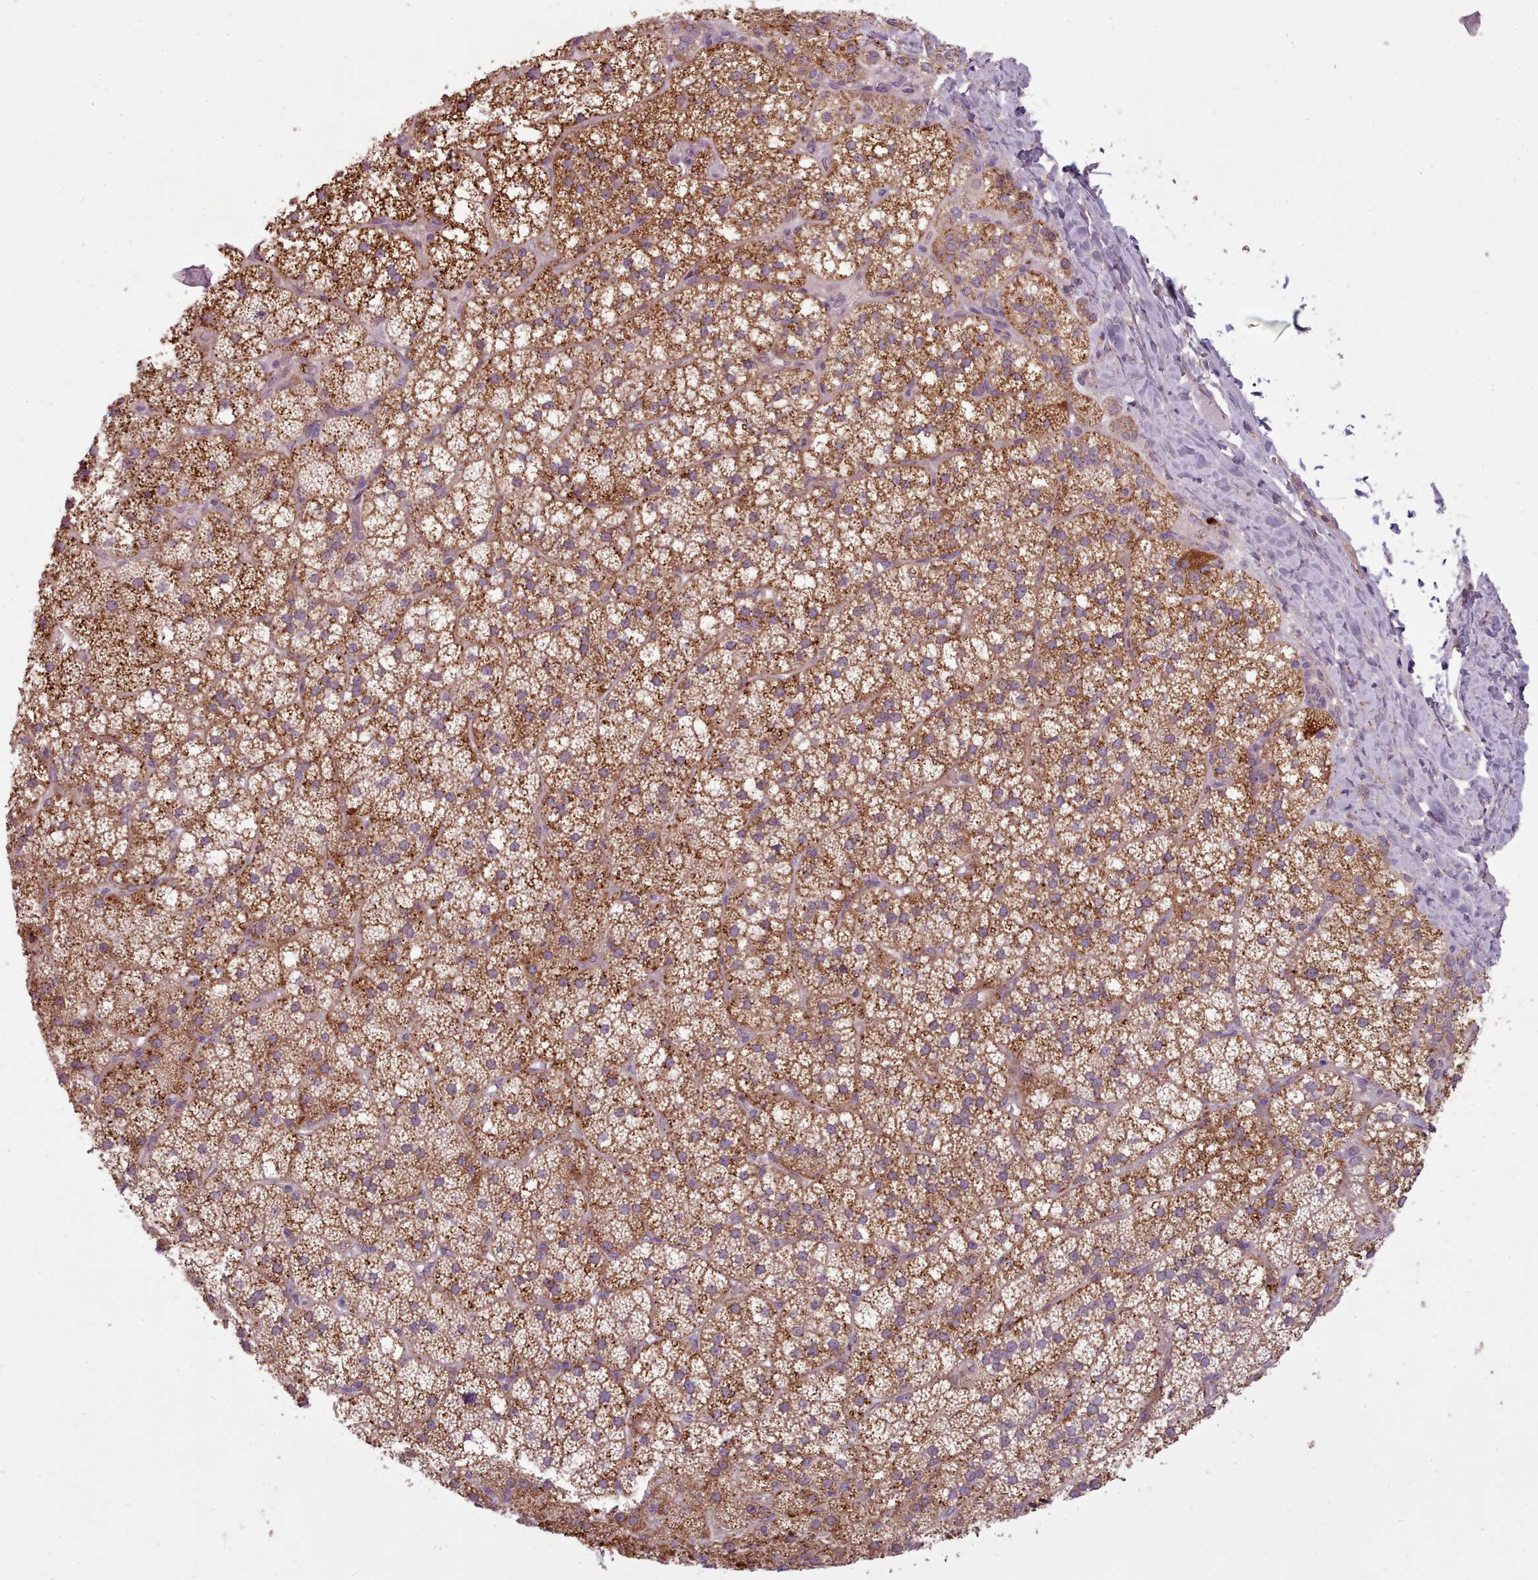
{"staining": {"intensity": "strong", "quantity": "25%-75%", "location": "cytoplasmic/membranous"}, "tissue": "adrenal gland", "cell_type": "Glandular cells", "image_type": "normal", "snomed": [{"axis": "morphology", "description": "Normal tissue, NOS"}, {"axis": "topography", "description": "Adrenal gland"}], "caption": "Protein expression analysis of unremarkable human adrenal gland reveals strong cytoplasmic/membranous expression in approximately 25%-75% of glandular cells. The staining was performed using DAB, with brown indicating positive protein expression. Nuclei are stained blue with hematoxylin.", "gene": "LAPTM5", "patient": {"sex": "male", "age": 53}}